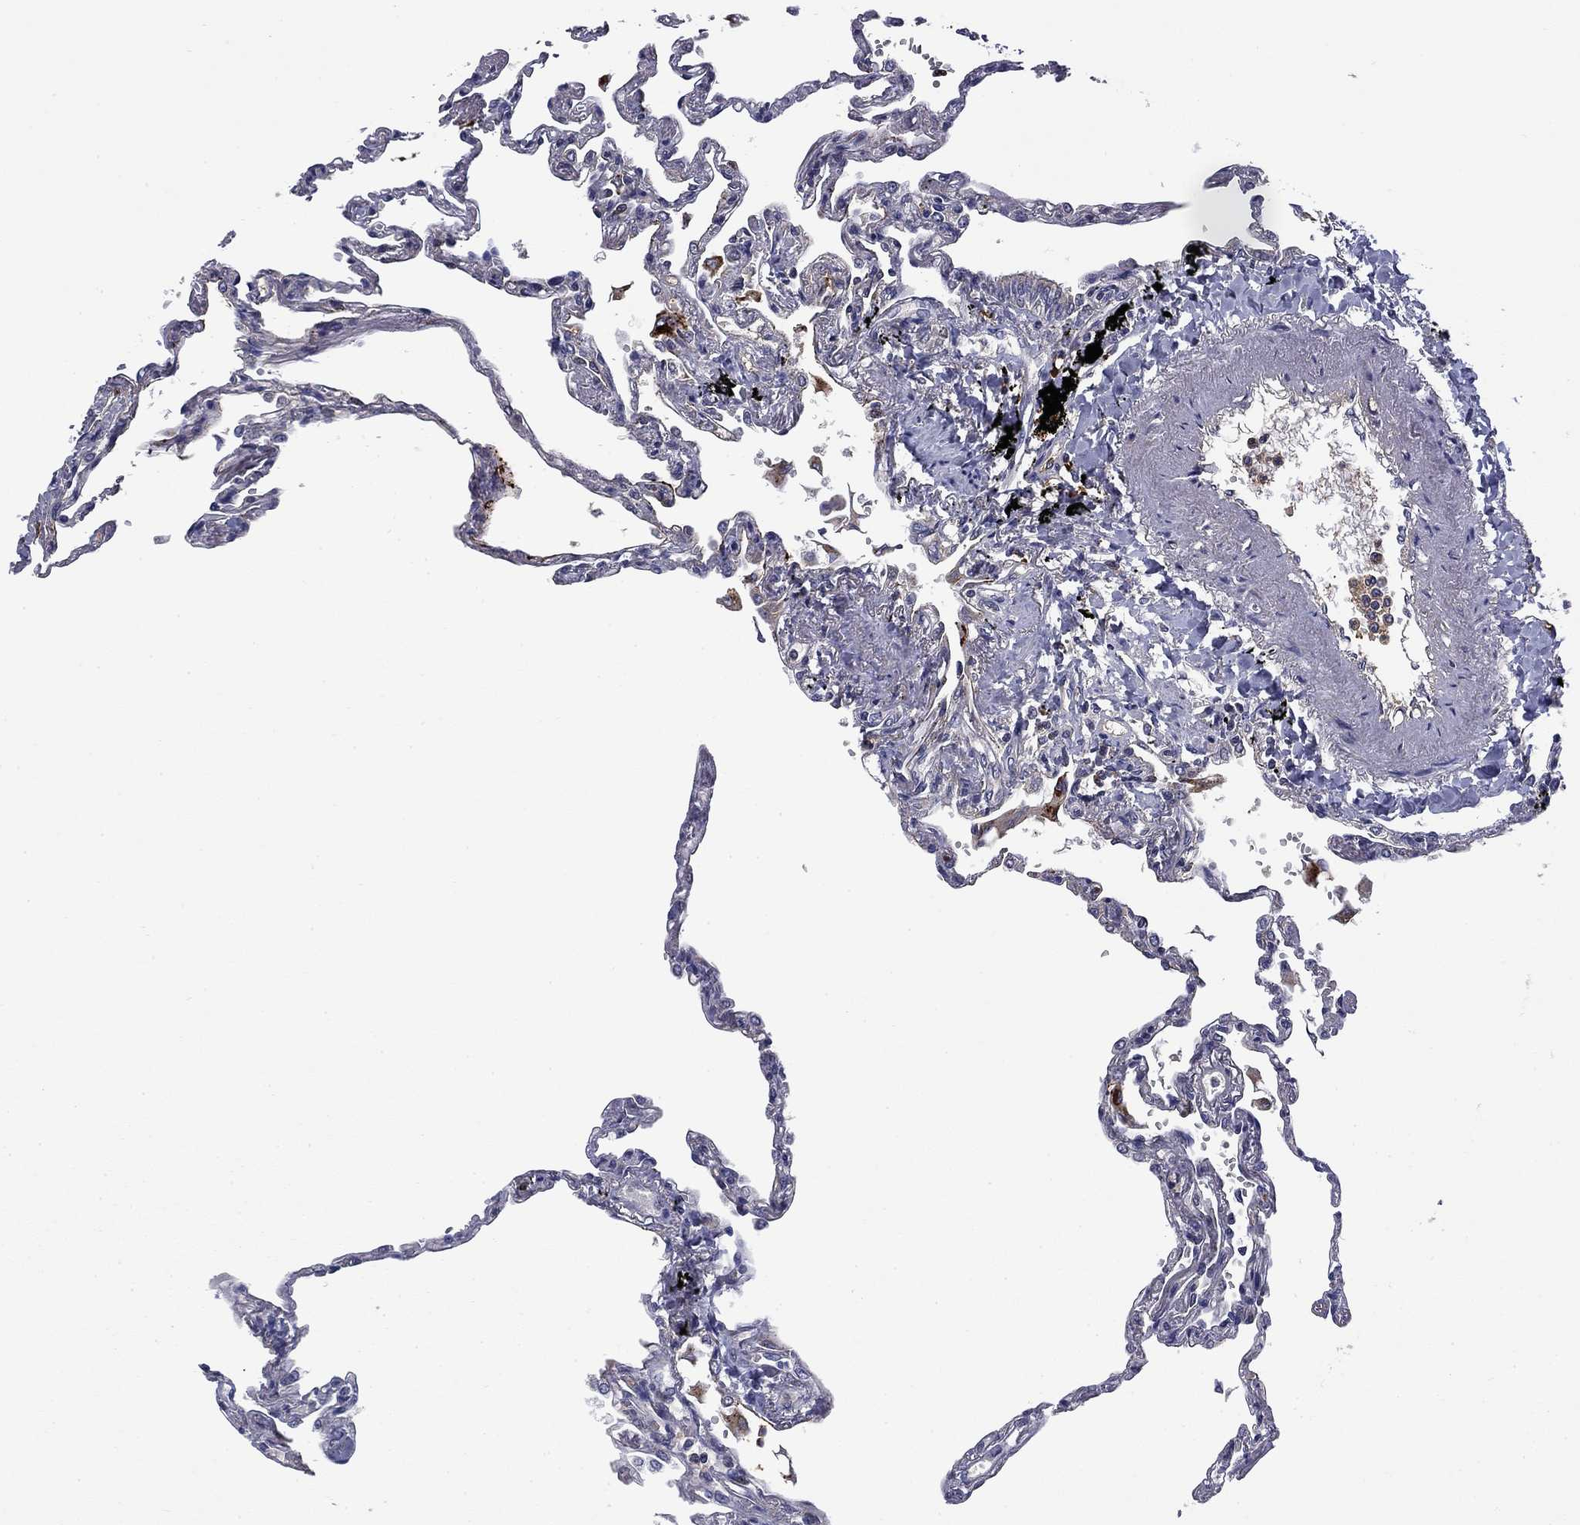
{"staining": {"intensity": "negative", "quantity": "none", "location": "none"}, "tissue": "lung", "cell_type": "Alveolar cells", "image_type": "normal", "snomed": [{"axis": "morphology", "description": "Normal tissue, NOS"}, {"axis": "topography", "description": "Lung"}], "caption": "Immunohistochemical staining of unremarkable human lung exhibits no significant expression in alveolar cells. The staining was performed using DAB to visualize the protein expression in brown, while the nuclei were stained in blue with hematoxylin (Magnification: 20x).", "gene": "CEACAM7", "patient": {"sex": "male", "age": 78}}